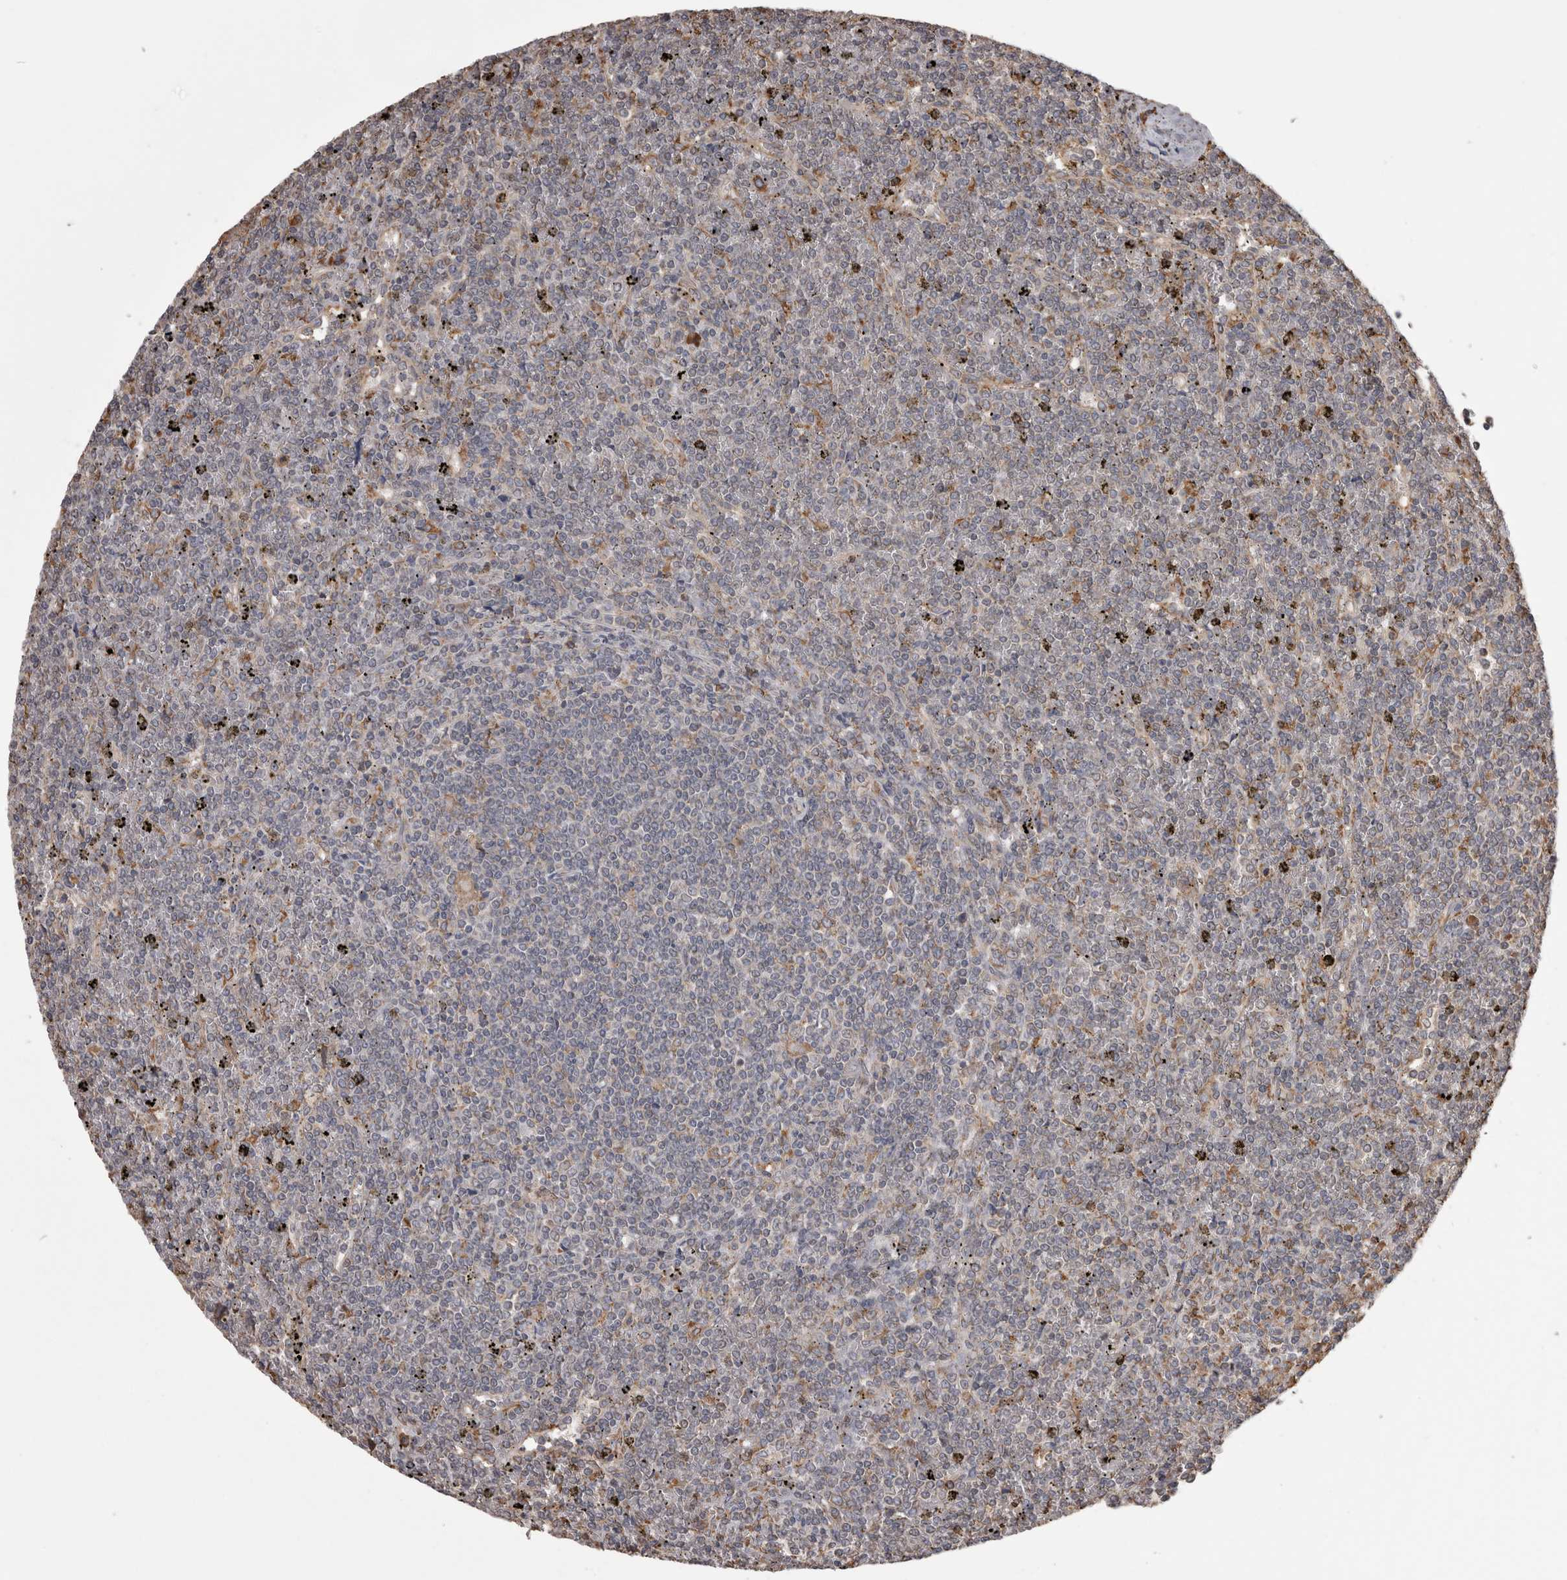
{"staining": {"intensity": "negative", "quantity": "none", "location": "none"}, "tissue": "lymphoma", "cell_type": "Tumor cells", "image_type": "cancer", "snomed": [{"axis": "morphology", "description": "Malignant lymphoma, non-Hodgkin's type, Low grade"}, {"axis": "topography", "description": "Spleen"}], "caption": "There is no significant staining in tumor cells of lymphoma.", "gene": "PON2", "patient": {"sex": "female", "age": 19}}